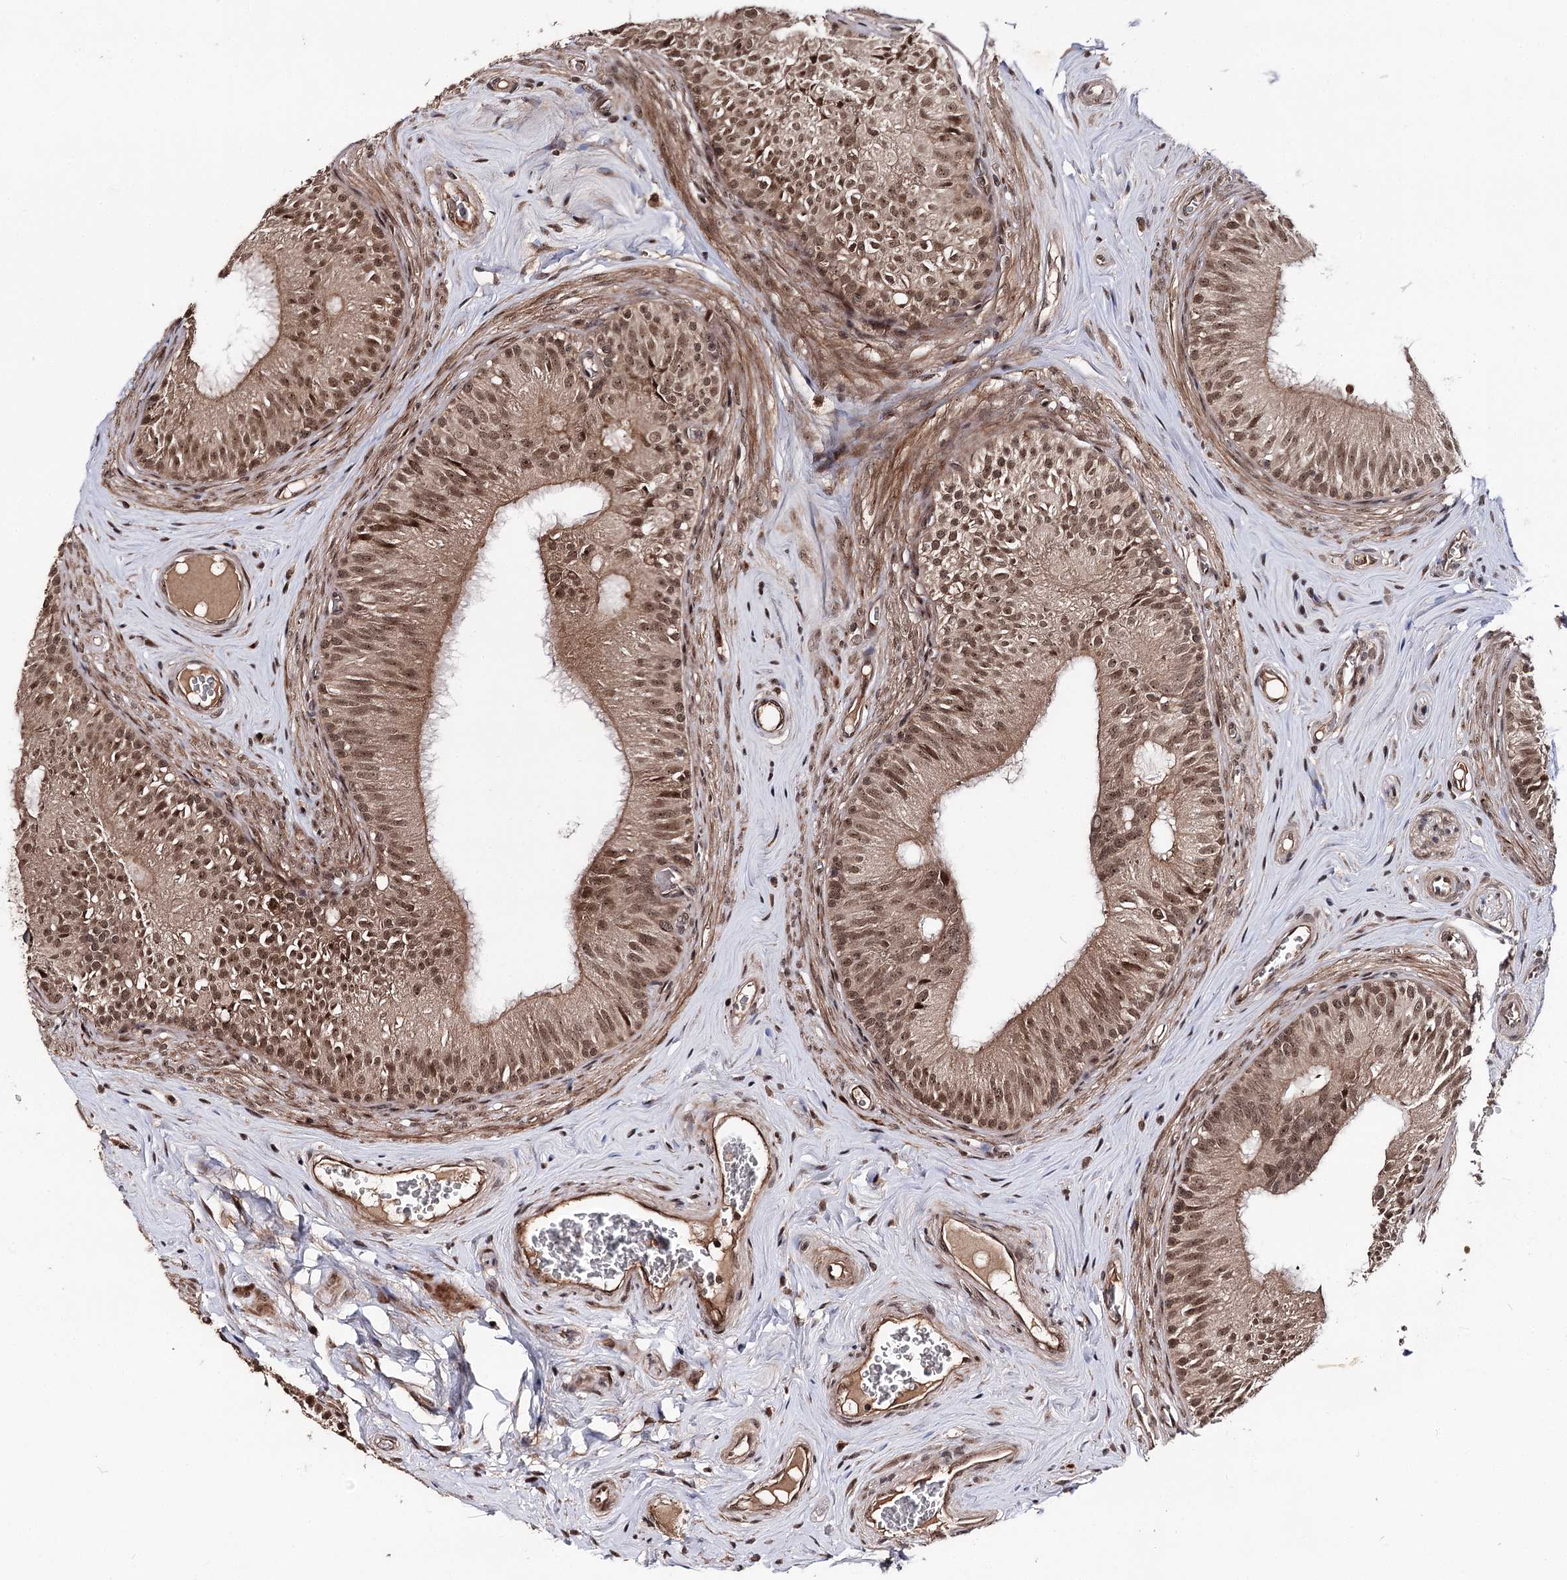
{"staining": {"intensity": "moderate", "quantity": ">75%", "location": "cytoplasmic/membranous,nuclear"}, "tissue": "epididymis", "cell_type": "Glandular cells", "image_type": "normal", "snomed": [{"axis": "morphology", "description": "Normal tissue, NOS"}, {"axis": "topography", "description": "Epididymis"}], "caption": "A photomicrograph of human epididymis stained for a protein shows moderate cytoplasmic/membranous,nuclear brown staining in glandular cells.", "gene": "FAM53B", "patient": {"sex": "male", "age": 46}}